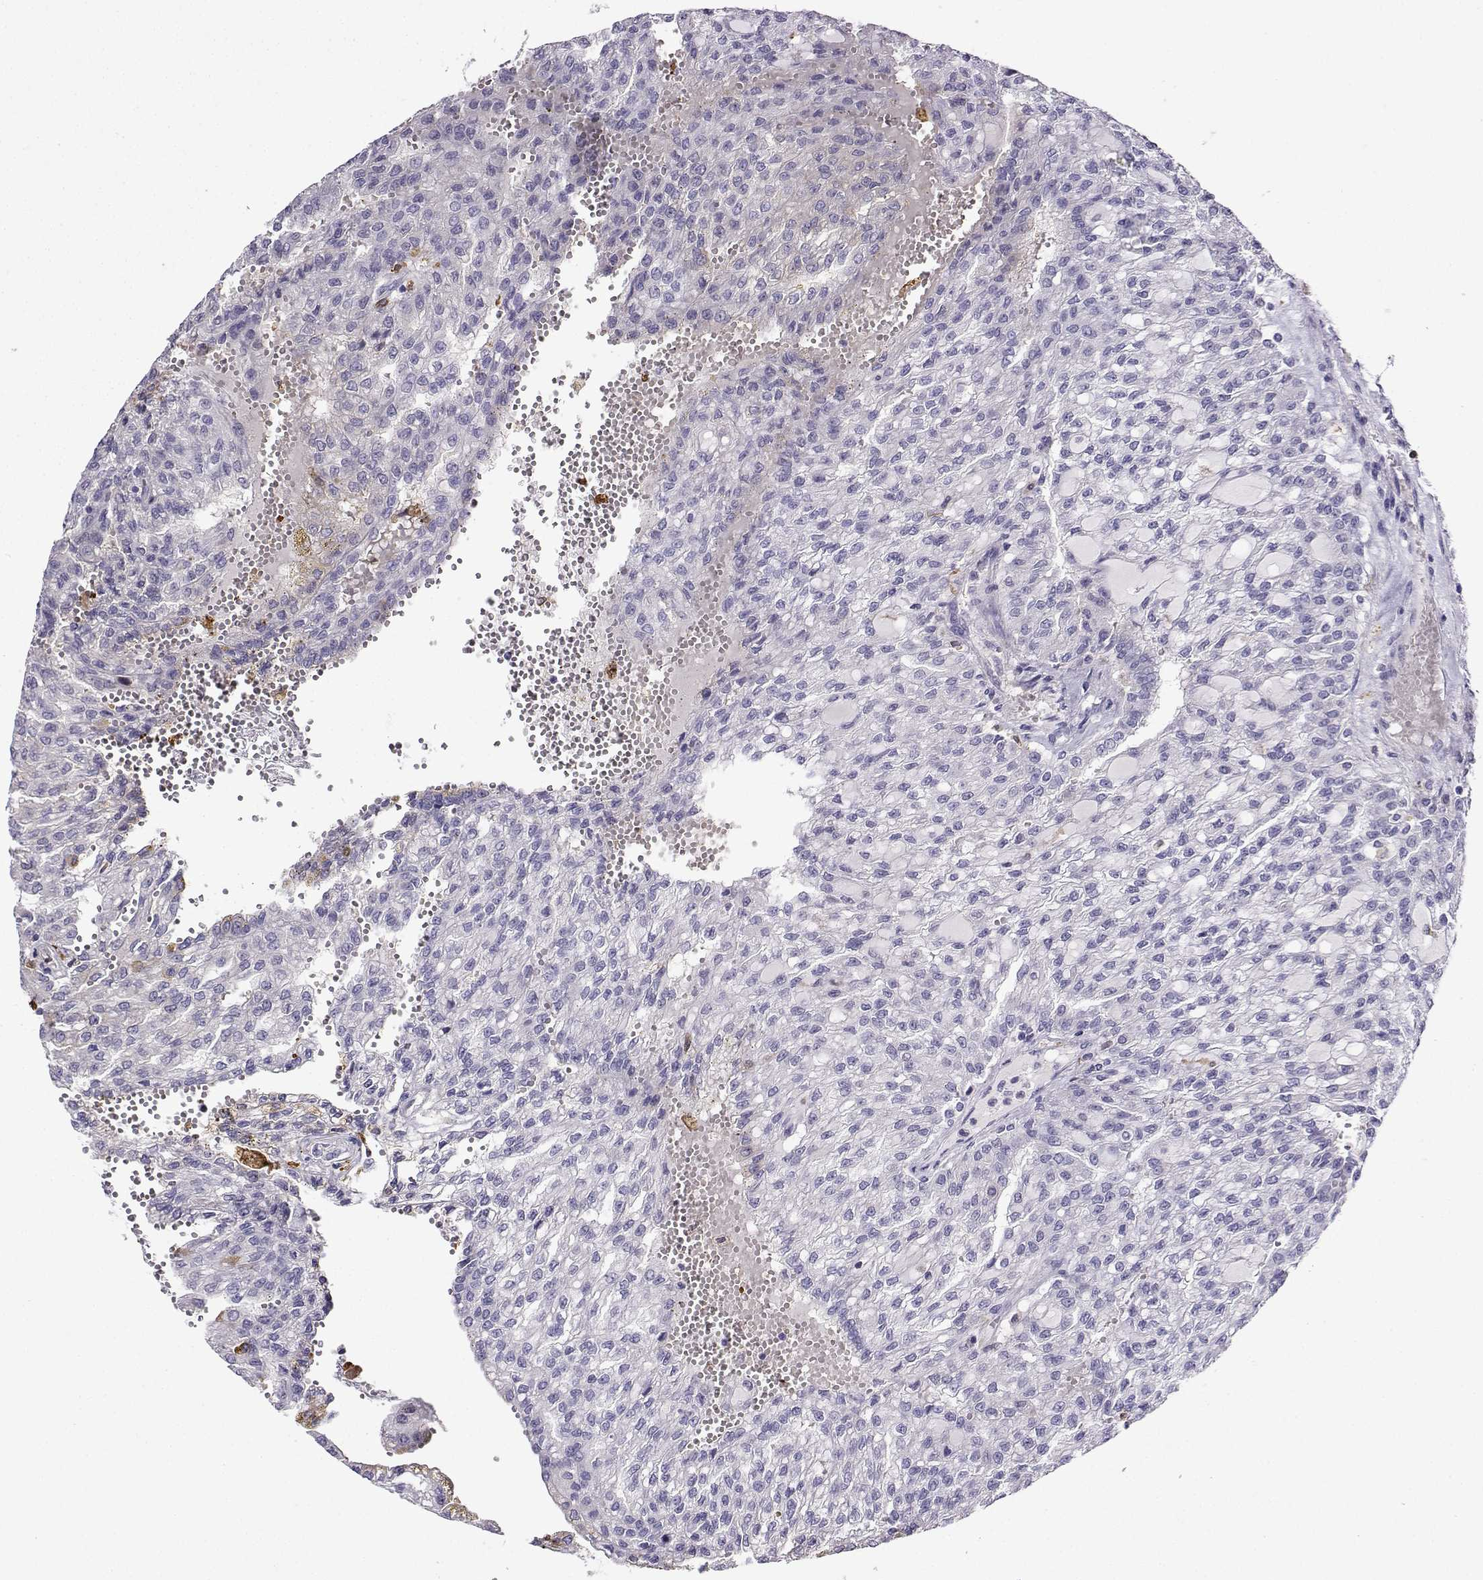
{"staining": {"intensity": "negative", "quantity": "none", "location": "none"}, "tissue": "renal cancer", "cell_type": "Tumor cells", "image_type": "cancer", "snomed": [{"axis": "morphology", "description": "Adenocarcinoma, NOS"}, {"axis": "topography", "description": "Kidney"}], "caption": "Tumor cells are negative for brown protein staining in renal cancer (adenocarcinoma).", "gene": "LINGO1", "patient": {"sex": "male", "age": 63}}